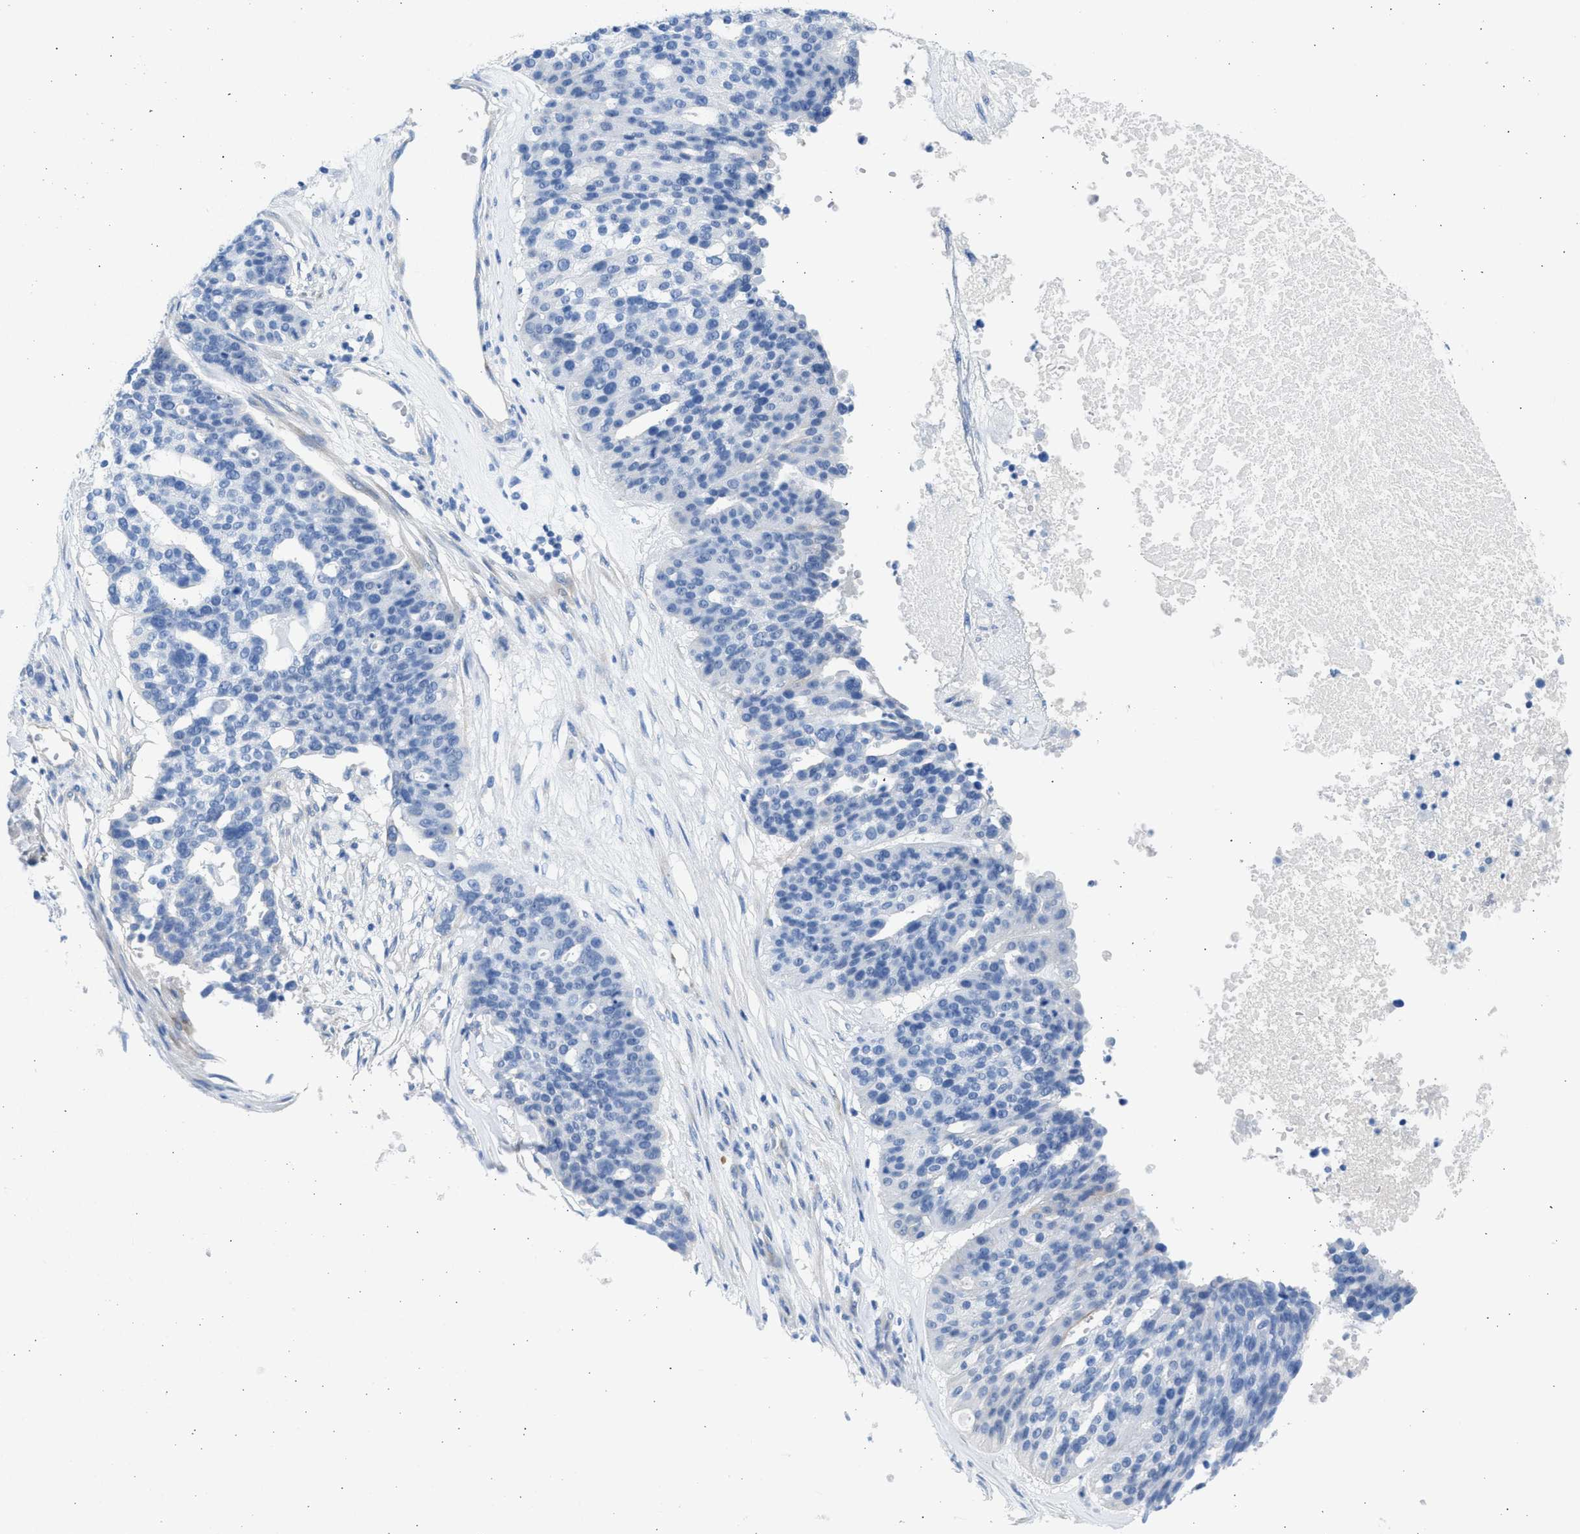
{"staining": {"intensity": "negative", "quantity": "none", "location": "none"}, "tissue": "ovarian cancer", "cell_type": "Tumor cells", "image_type": "cancer", "snomed": [{"axis": "morphology", "description": "Cystadenocarcinoma, serous, NOS"}, {"axis": "topography", "description": "Ovary"}], "caption": "Immunohistochemistry (IHC) image of human serous cystadenocarcinoma (ovarian) stained for a protein (brown), which reveals no positivity in tumor cells. (DAB immunohistochemistry (IHC), high magnification).", "gene": "SPATA3", "patient": {"sex": "female", "age": 59}}